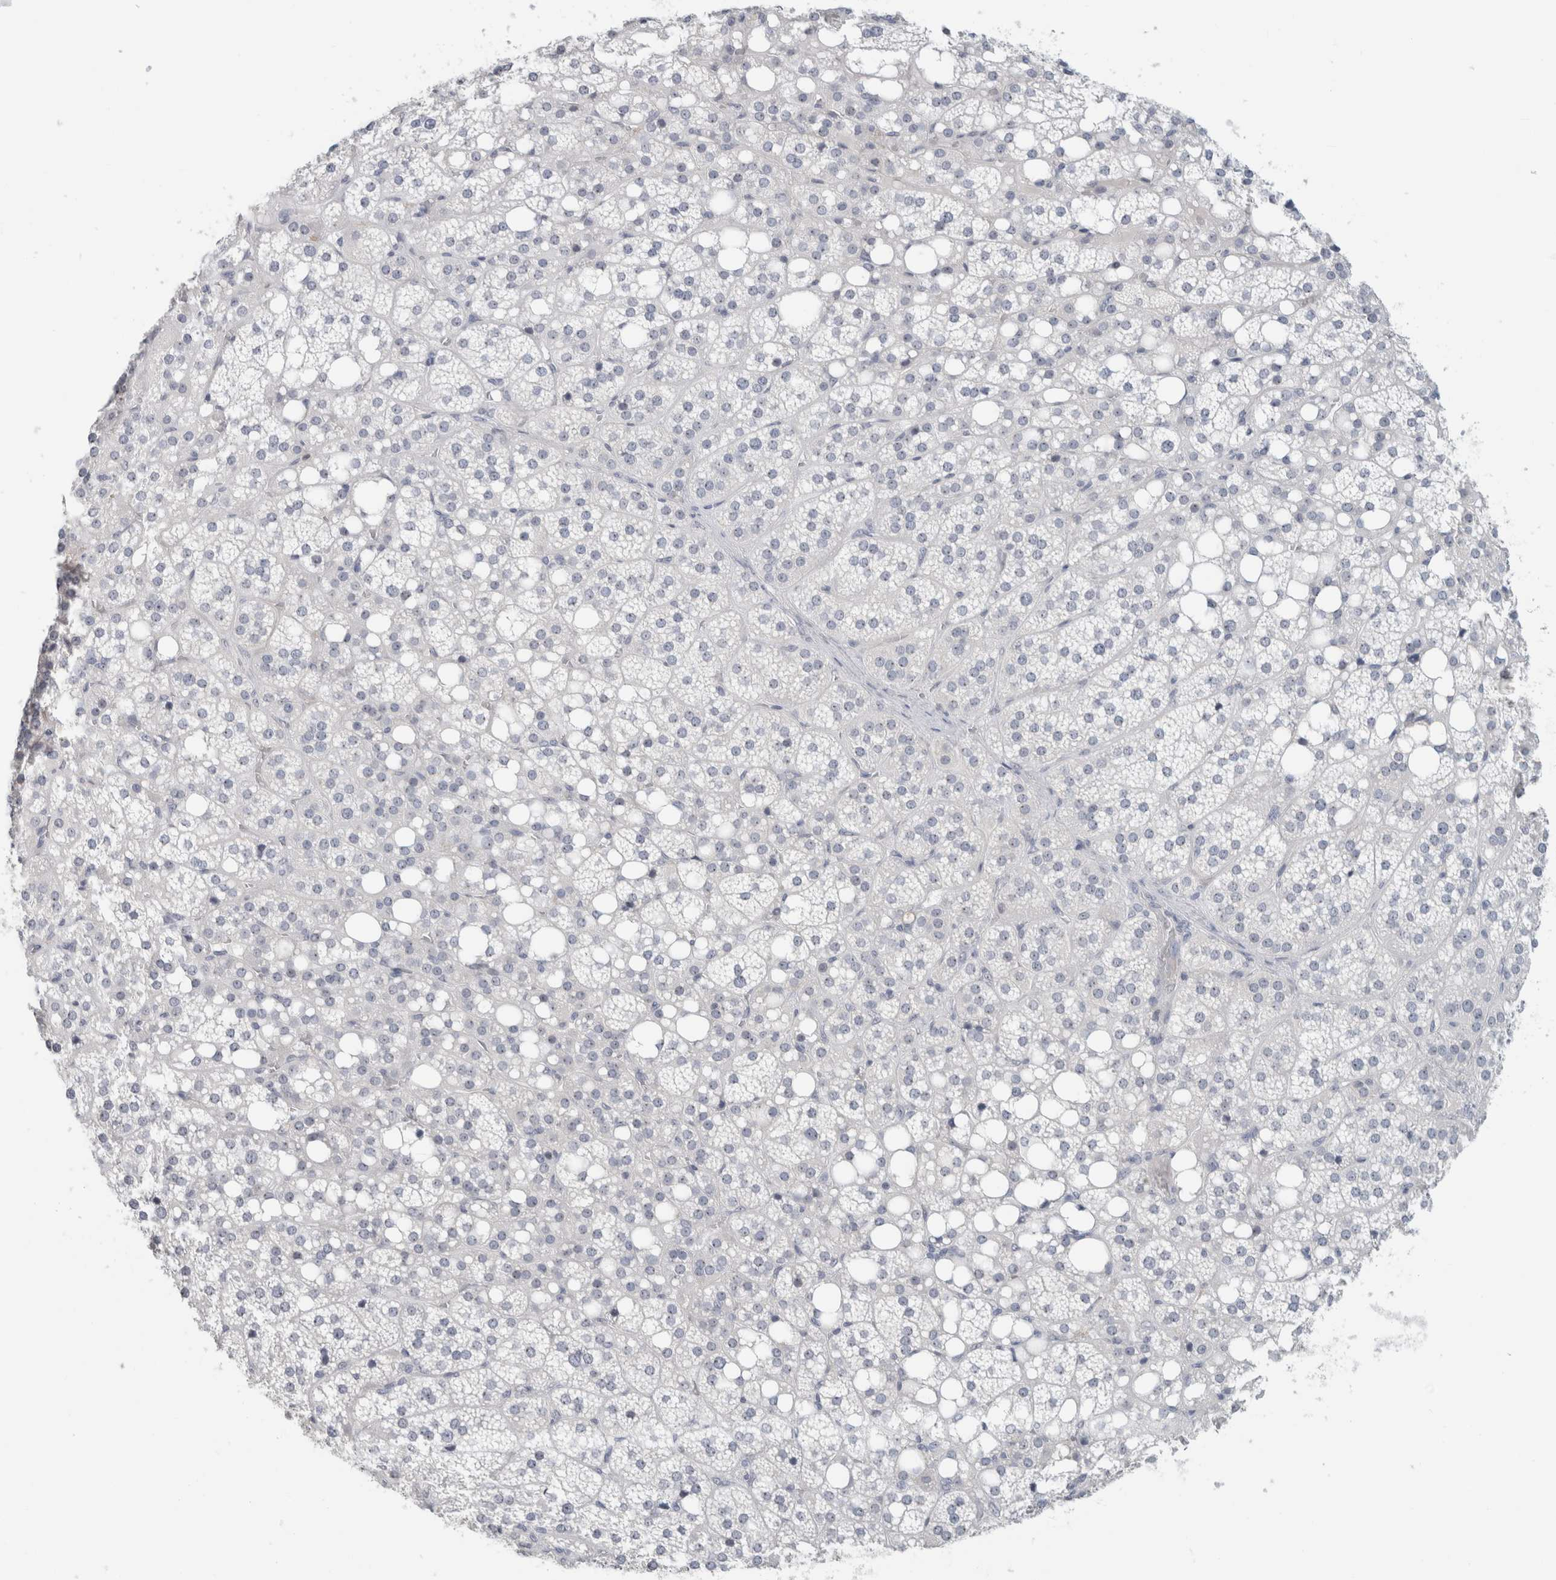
{"staining": {"intensity": "negative", "quantity": "none", "location": "none"}, "tissue": "adrenal gland", "cell_type": "Glandular cells", "image_type": "normal", "snomed": [{"axis": "morphology", "description": "Normal tissue, NOS"}, {"axis": "topography", "description": "Adrenal gland"}], "caption": "The image demonstrates no staining of glandular cells in unremarkable adrenal gland. (Immunohistochemistry, brightfield microscopy, high magnification).", "gene": "FMR1NB", "patient": {"sex": "female", "age": 59}}